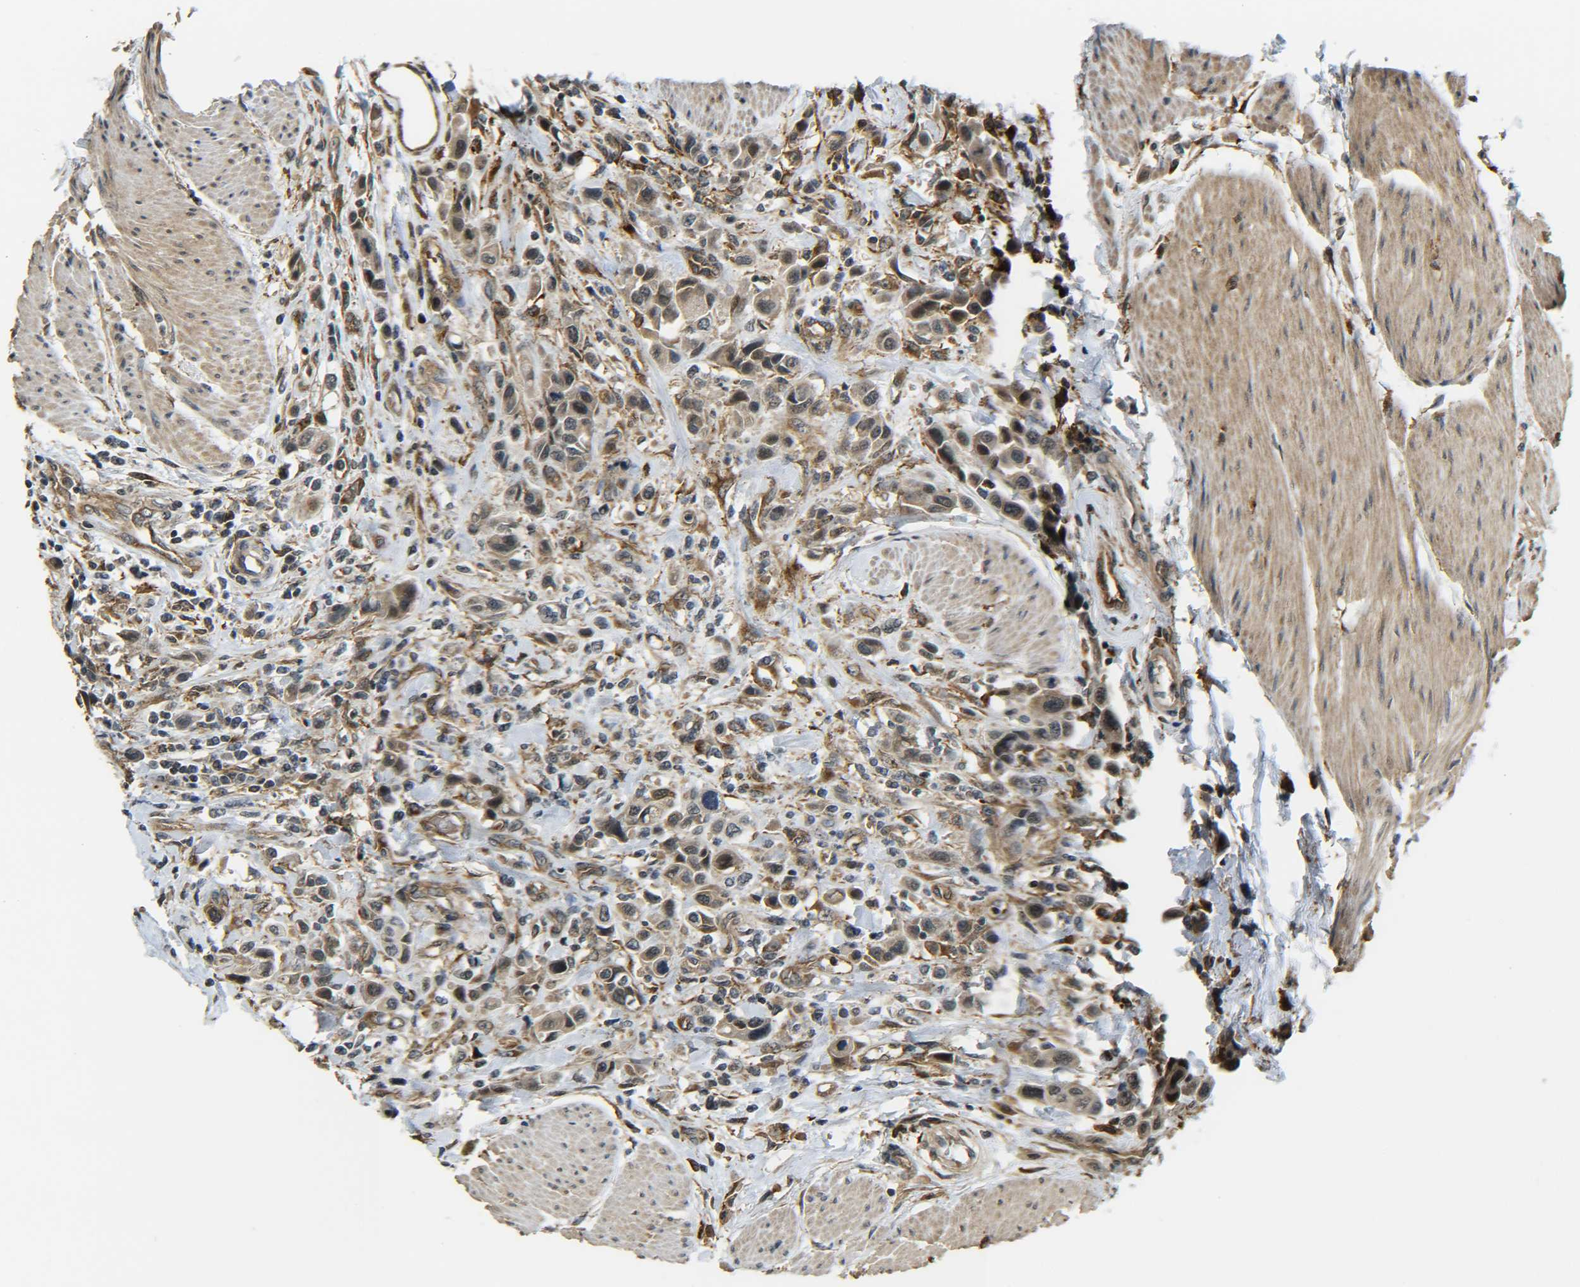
{"staining": {"intensity": "weak", "quantity": ">75%", "location": "cytoplasmic/membranous,nuclear"}, "tissue": "urothelial cancer", "cell_type": "Tumor cells", "image_type": "cancer", "snomed": [{"axis": "morphology", "description": "Urothelial carcinoma, High grade"}, {"axis": "topography", "description": "Urinary bladder"}], "caption": "A high-resolution photomicrograph shows IHC staining of high-grade urothelial carcinoma, which exhibits weak cytoplasmic/membranous and nuclear positivity in about >75% of tumor cells.", "gene": "DAB2", "patient": {"sex": "male", "age": 50}}